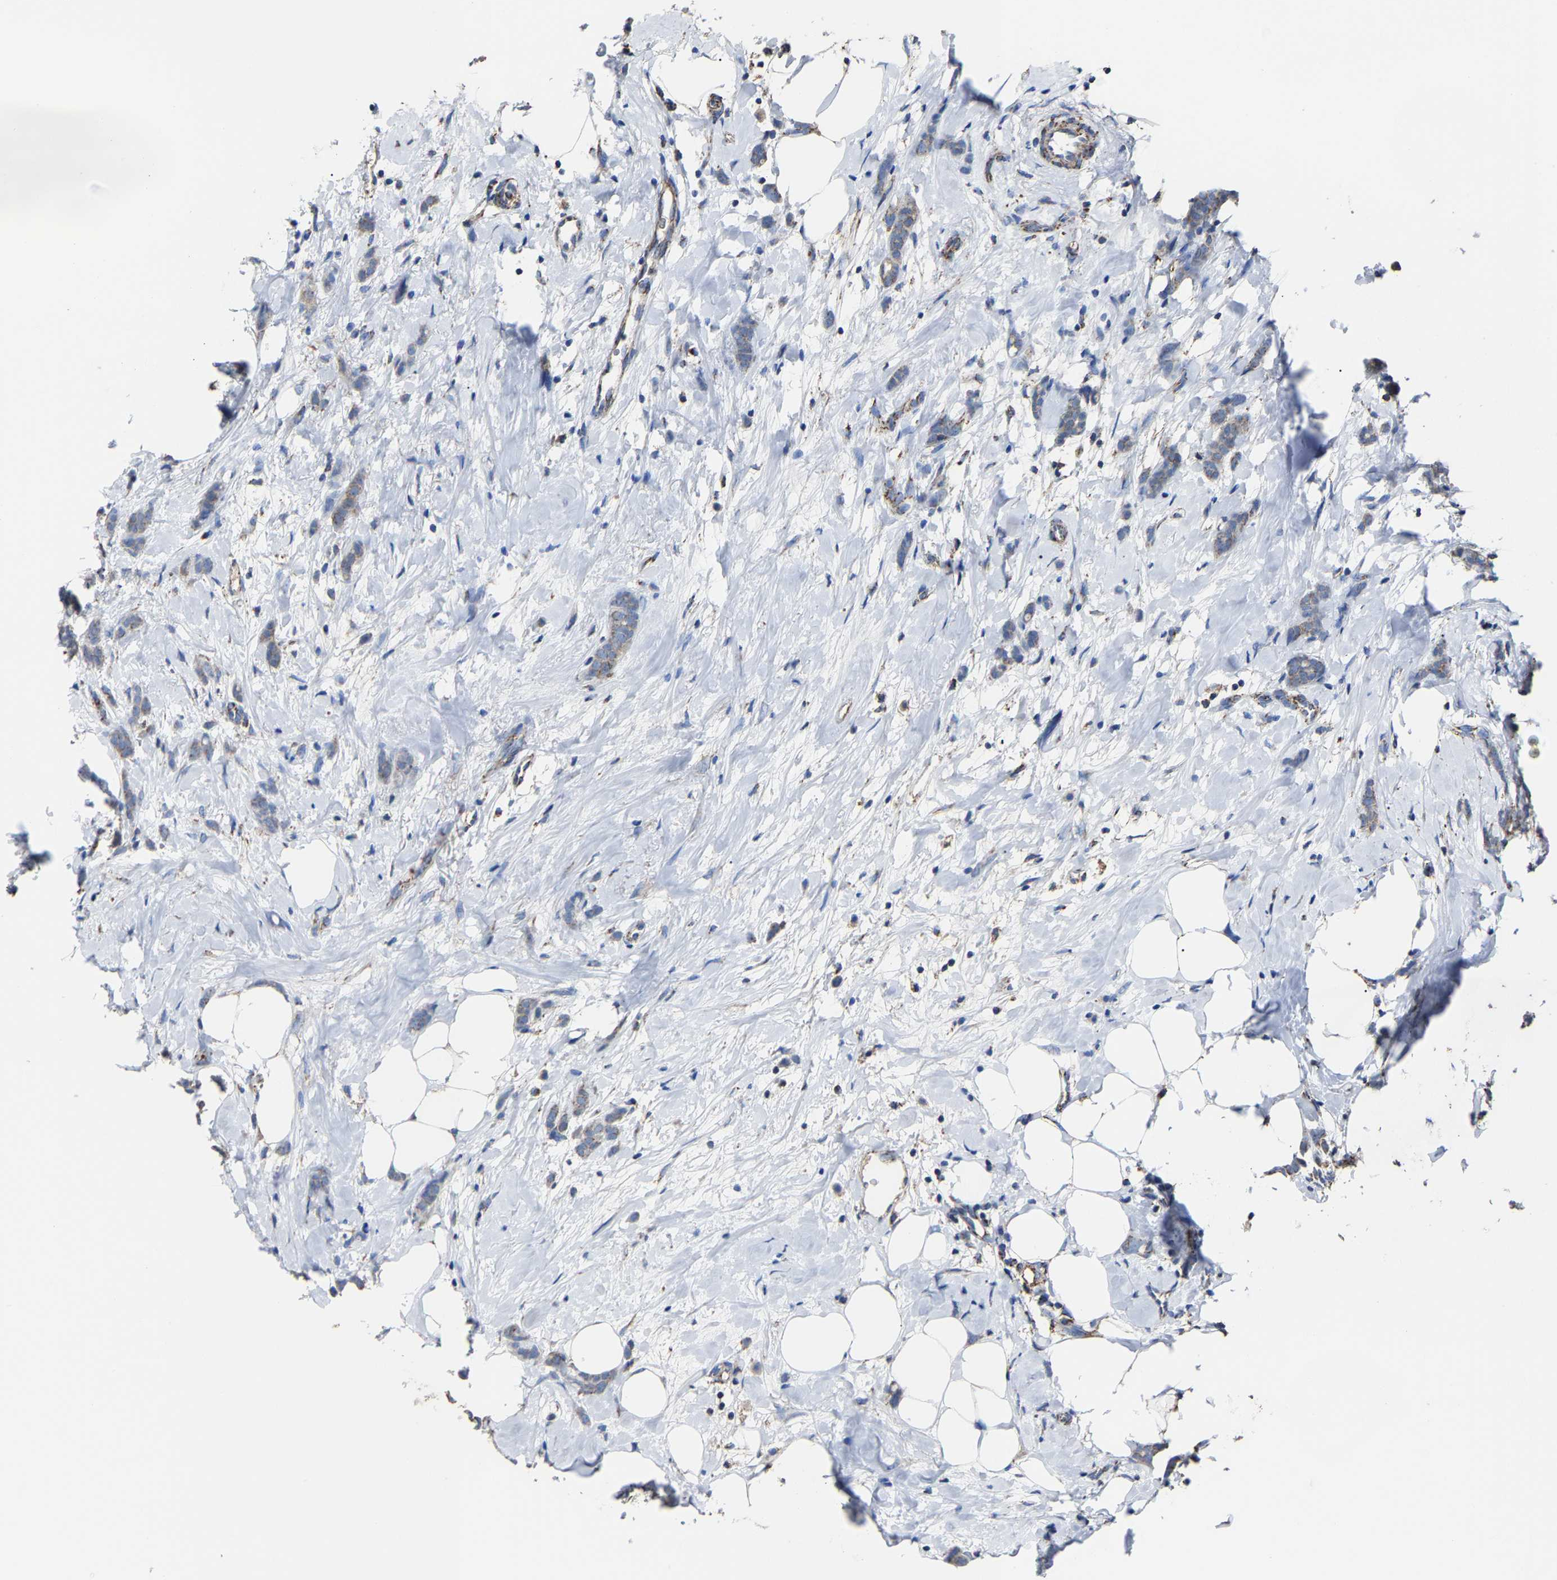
{"staining": {"intensity": "weak", "quantity": ">75%", "location": "cytoplasmic/membranous"}, "tissue": "breast cancer", "cell_type": "Tumor cells", "image_type": "cancer", "snomed": [{"axis": "morphology", "description": "Lobular carcinoma, in situ"}, {"axis": "morphology", "description": "Lobular carcinoma"}, {"axis": "topography", "description": "Breast"}], "caption": "The immunohistochemical stain shows weak cytoplasmic/membranous staining in tumor cells of breast cancer tissue.", "gene": "NDUFV3", "patient": {"sex": "female", "age": 41}}